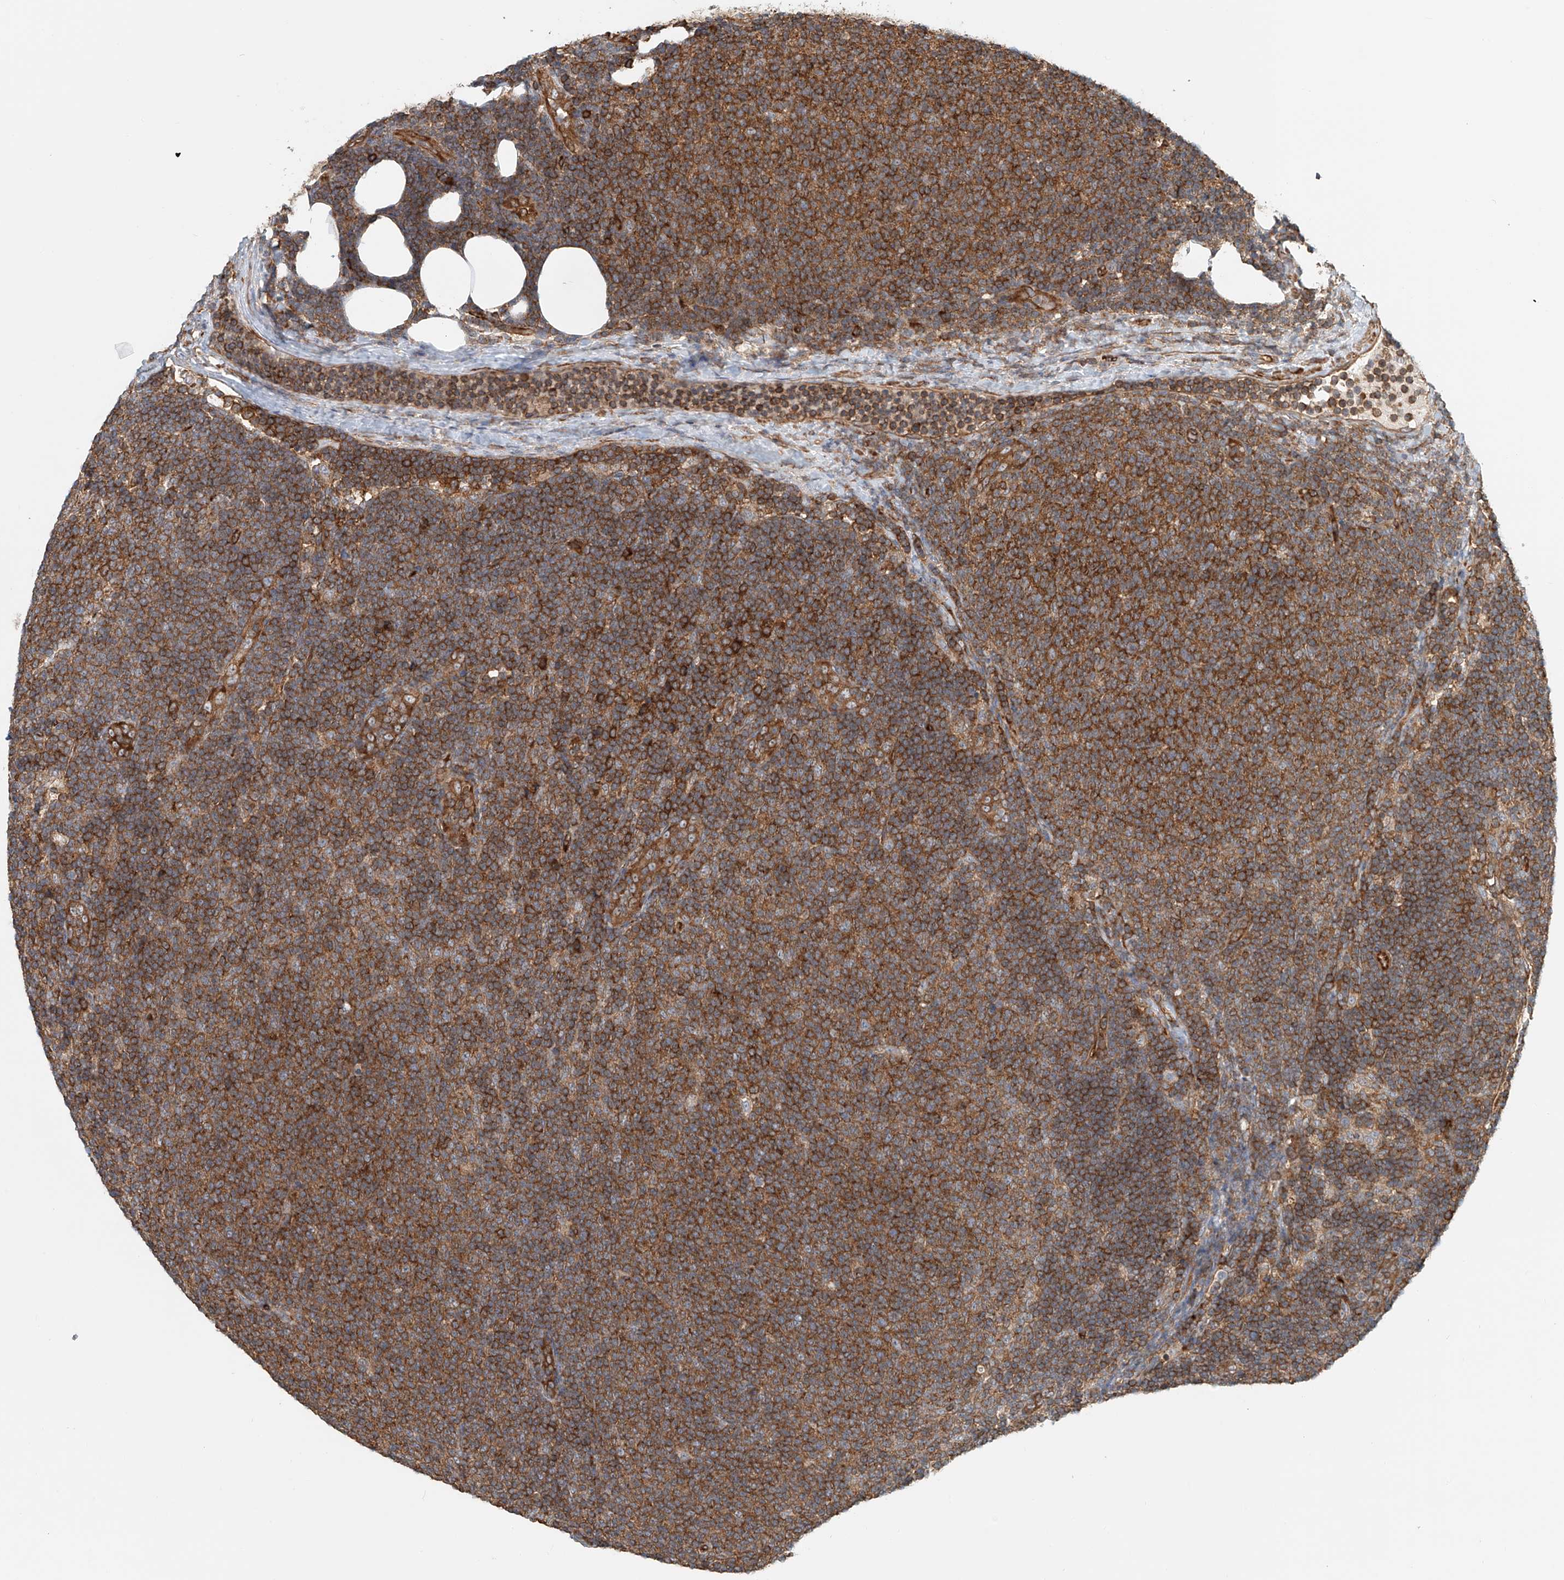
{"staining": {"intensity": "strong", "quantity": ">75%", "location": "cytoplasmic/membranous"}, "tissue": "lymphoma", "cell_type": "Tumor cells", "image_type": "cancer", "snomed": [{"axis": "morphology", "description": "Malignant lymphoma, non-Hodgkin's type, Low grade"}, {"axis": "topography", "description": "Lymph node"}], "caption": "Malignant lymphoma, non-Hodgkin's type (low-grade) stained with immunohistochemistry reveals strong cytoplasmic/membranous staining in approximately >75% of tumor cells.", "gene": "FRYL", "patient": {"sex": "male", "age": 66}}